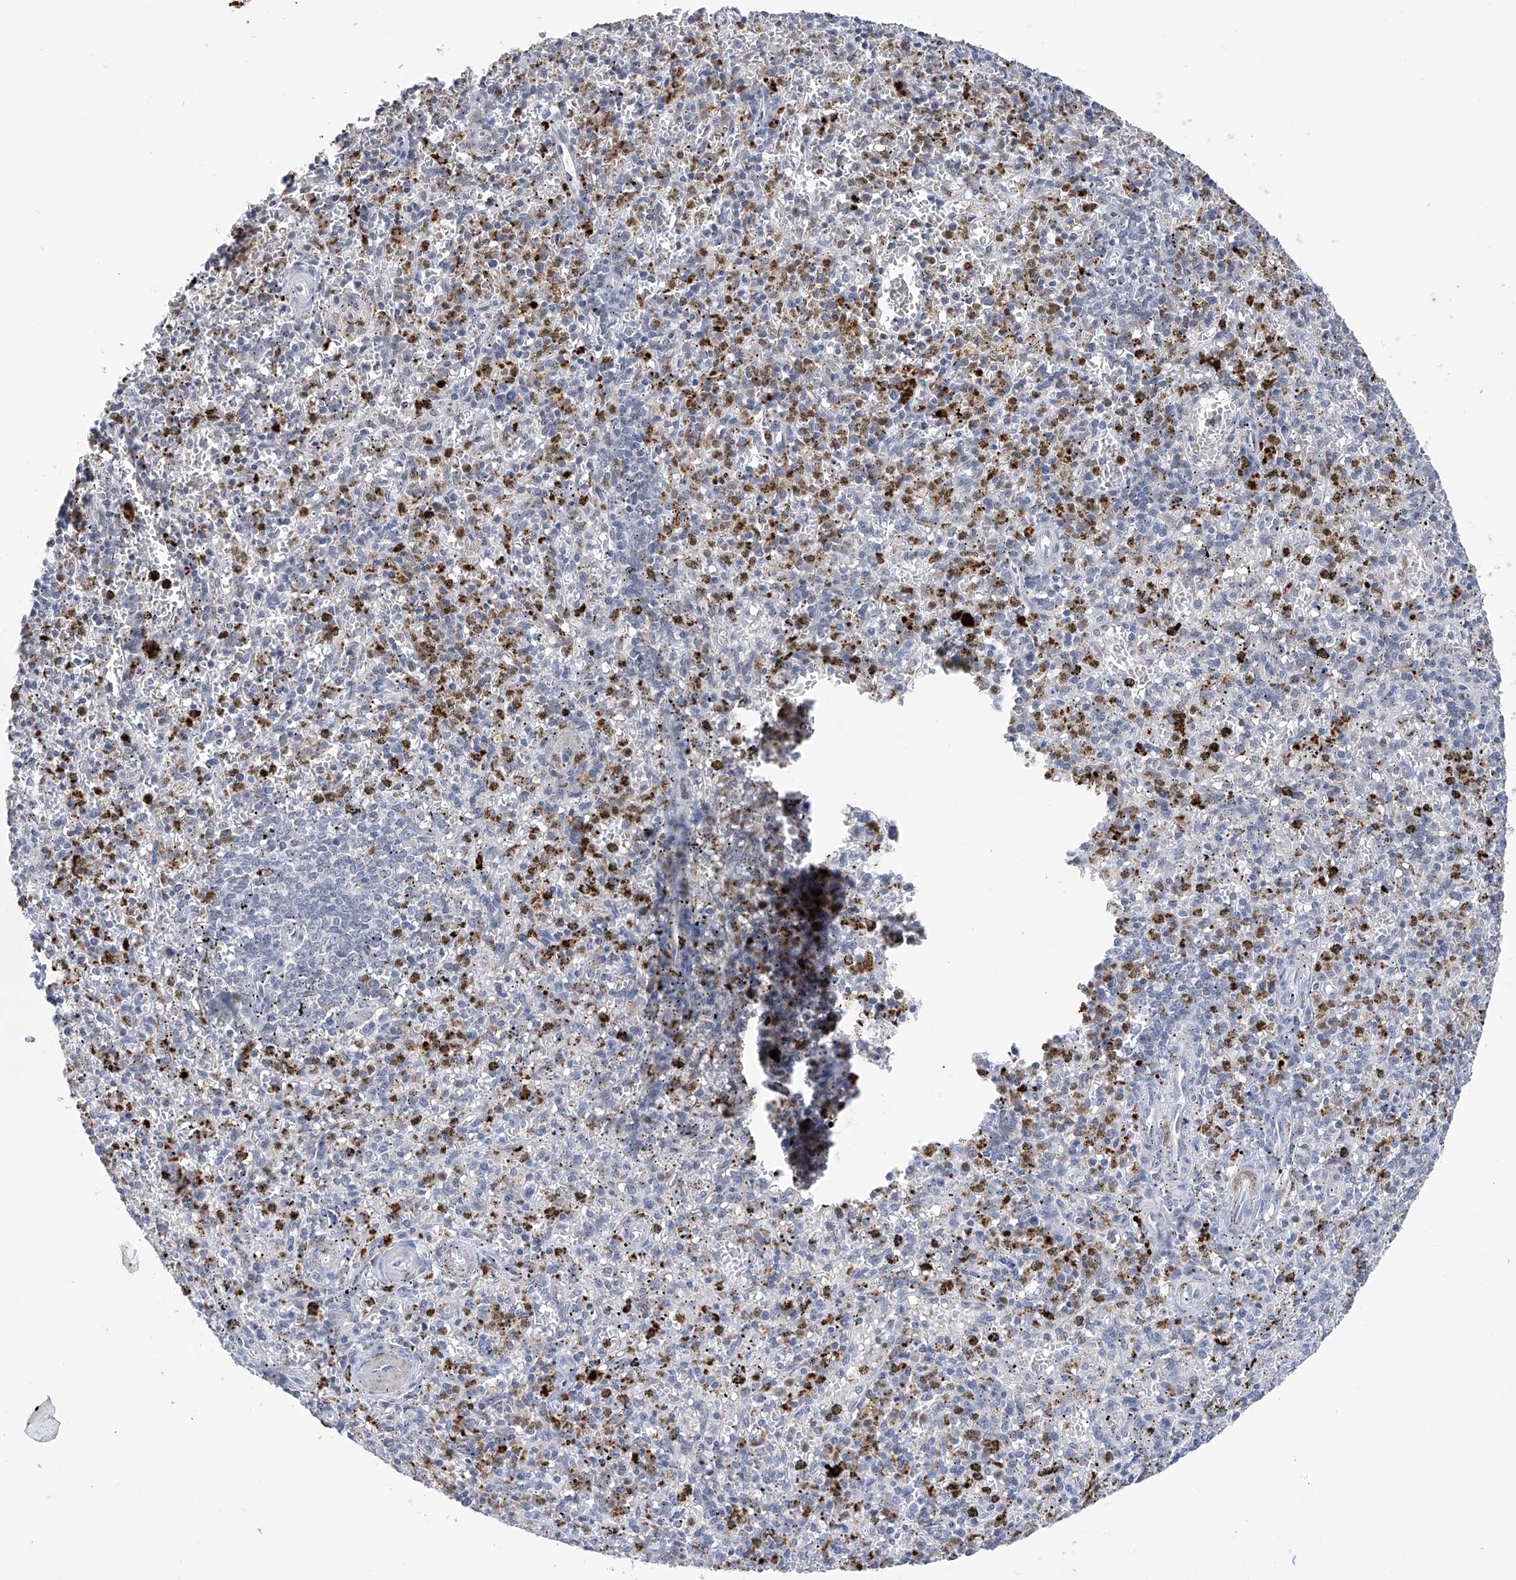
{"staining": {"intensity": "weak", "quantity": "<25%", "location": "cytoplasmic/membranous"}, "tissue": "spleen", "cell_type": "Cells in red pulp", "image_type": "normal", "snomed": [{"axis": "morphology", "description": "Normal tissue, NOS"}, {"axis": "topography", "description": "Spleen"}], "caption": "This is a histopathology image of IHC staining of unremarkable spleen, which shows no positivity in cells in red pulp.", "gene": "PHF20", "patient": {"sex": "male", "age": 72}}